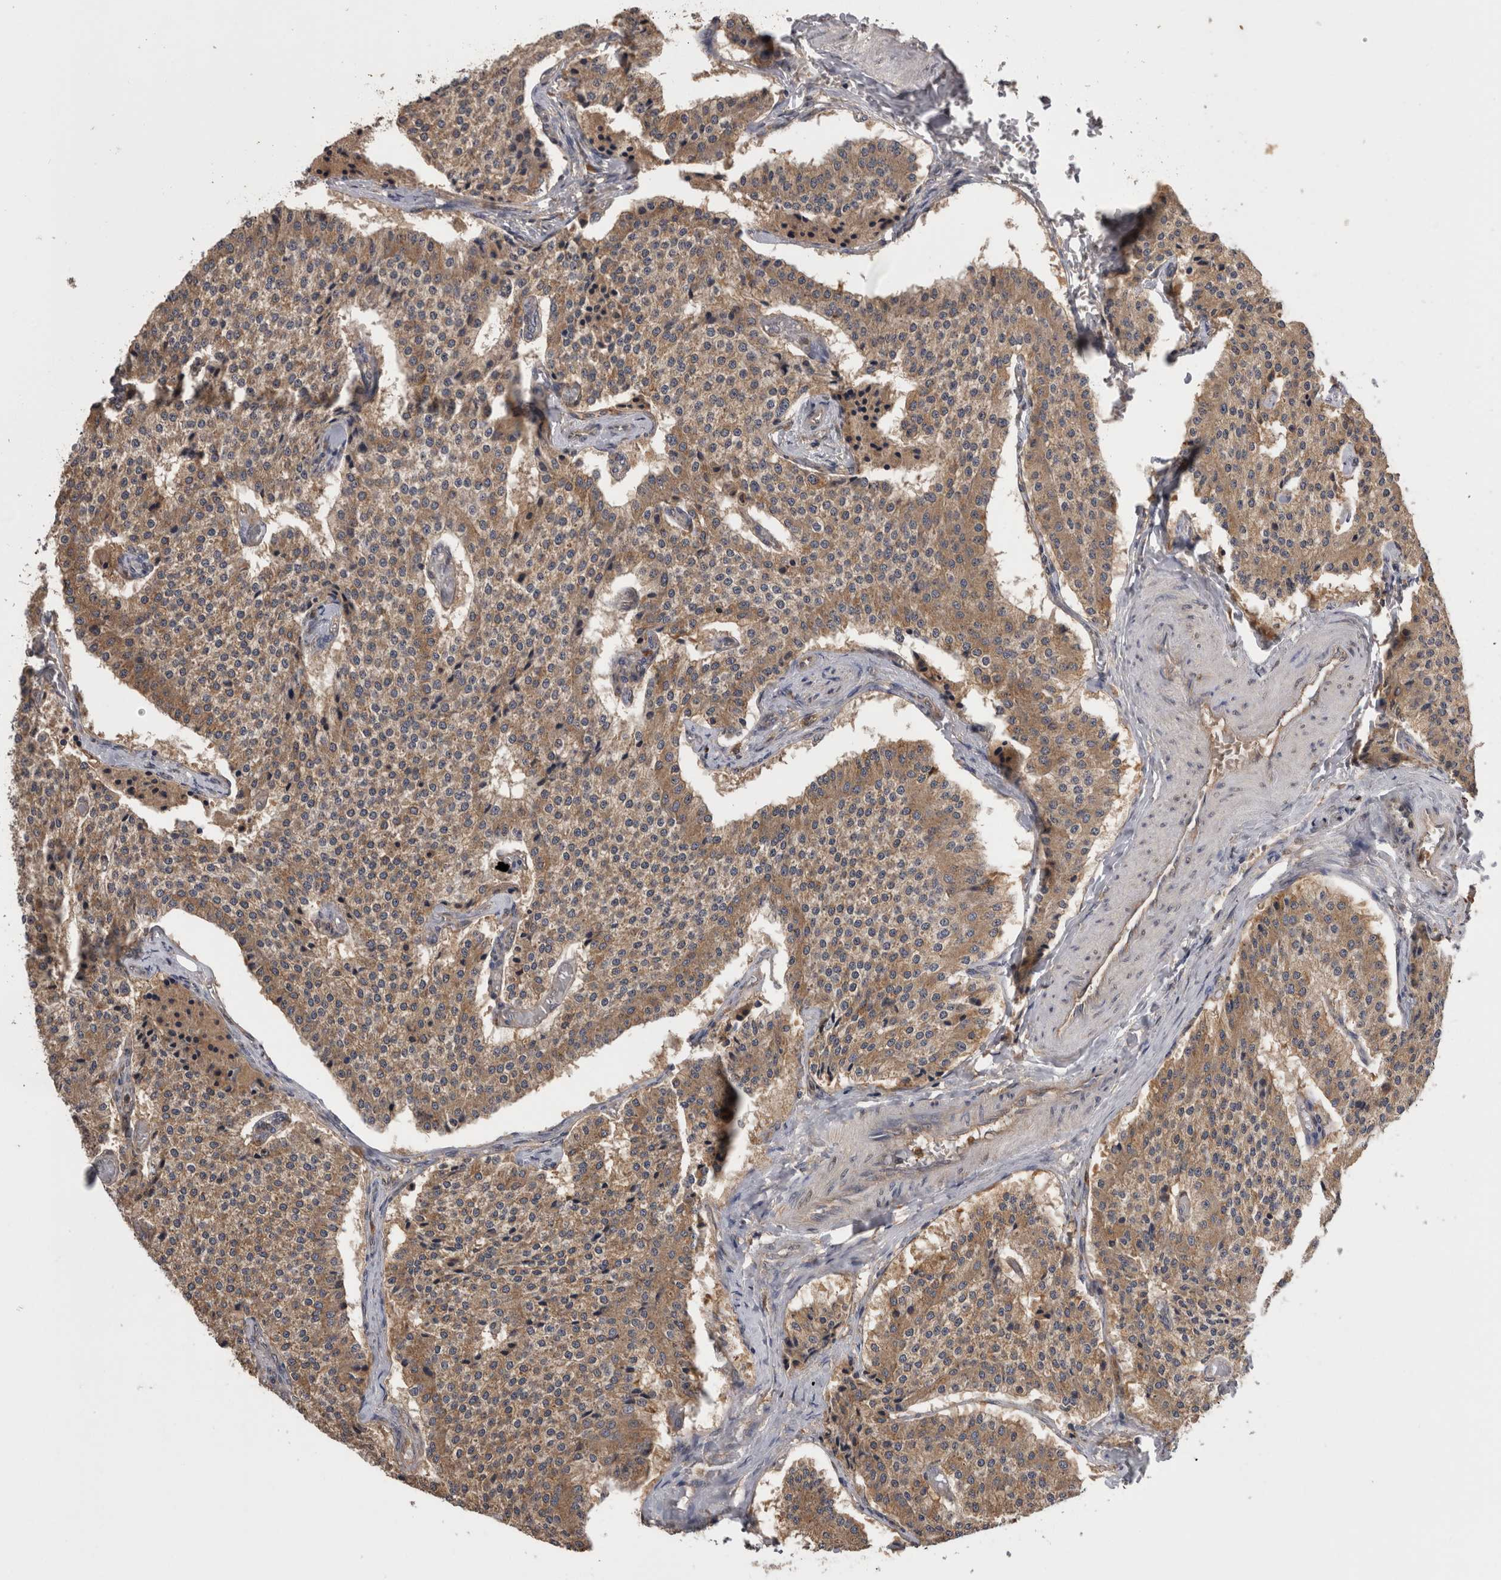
{"staining": {"intensity": "moderate", "quantity": ">75%", "location": "cytoplasmic/membranous"}, "tissue": "carcinoid", "cell_type": "Tumor cells", "image_type": "cancer", "snomed": [{"axis": "morphology", "description": "Carcinoid, malignant, NOS"}, {"axis": "topography", "description": "Colon"}], "caption": "Protein expression by immunohistochemistry (IHC) demonstrates moderate cytoplasmic/membranous staining in about >75% of tumor cells in carcinoid.", "gene": "TMED7", "patient": {"sex": "female", "age": 52}}